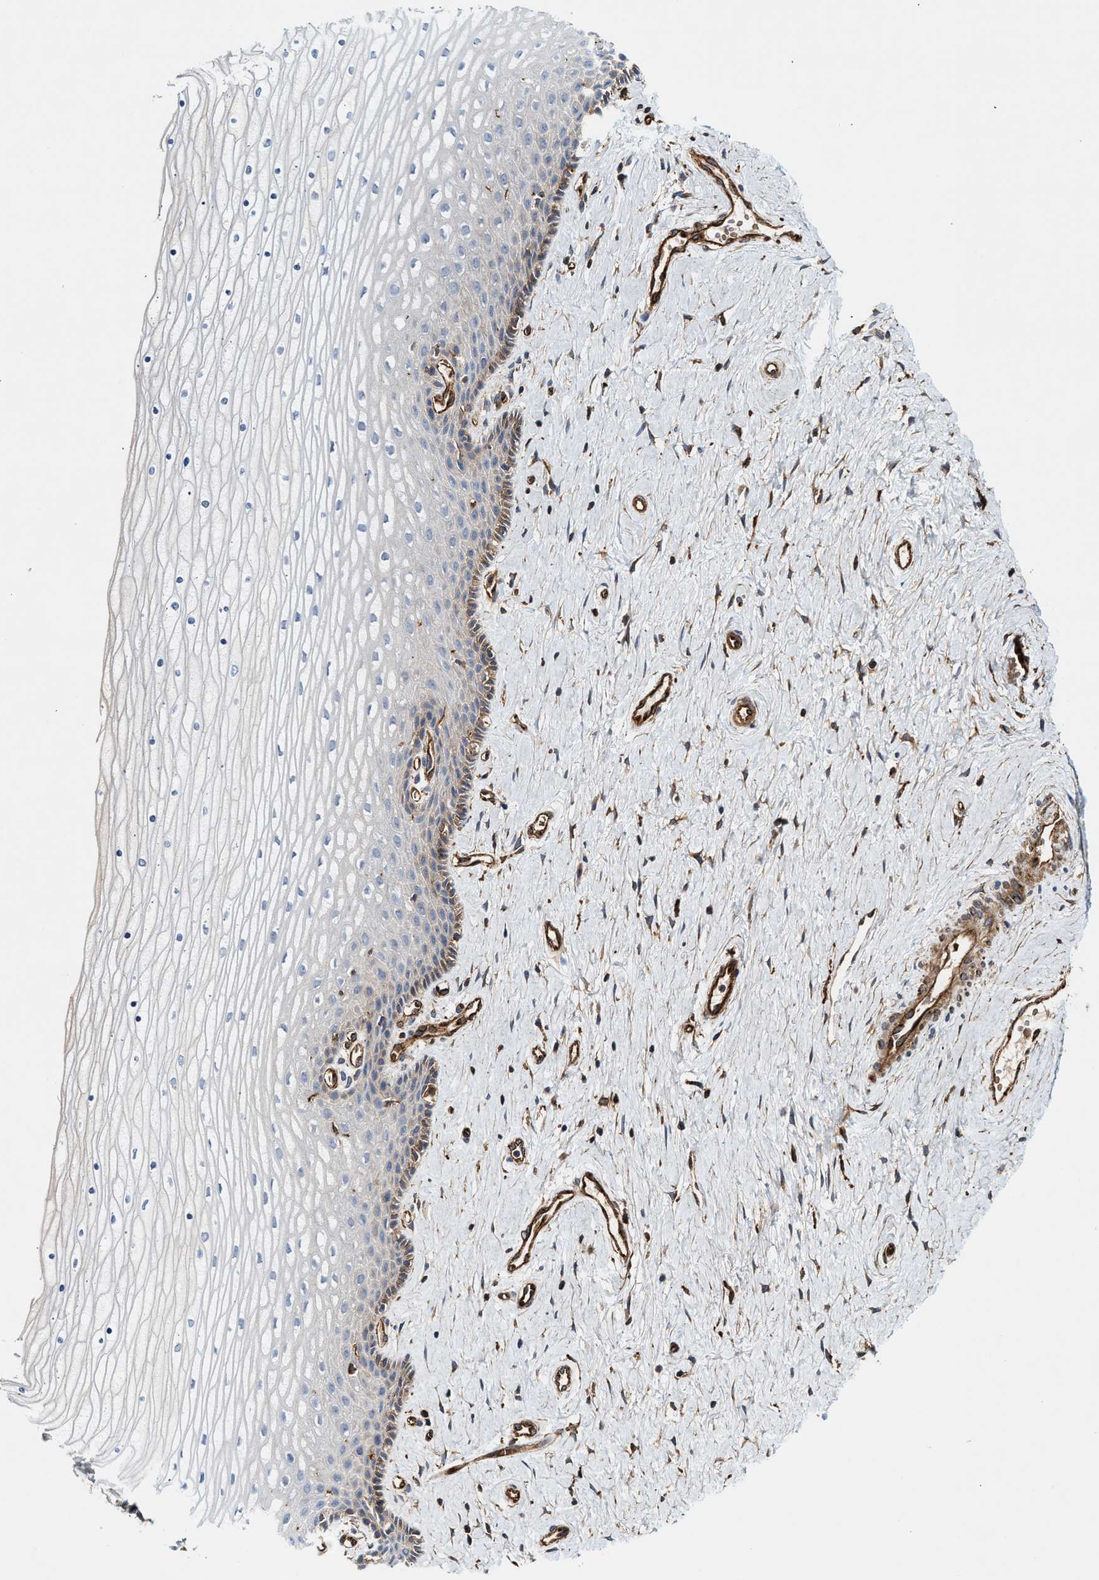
{"staining": {"intensity": "weak", "quantity": "<25%", "location": "cytoplasmic/membranous"}, "tissue": "cervix", "cell_type": "Squamous epithelial cells", "image_type": "normal", "snomed": [{"axis": "morphology", "description": "Normal tissue, NOS"}, {"axis": "topography", "description": "Cervix"}], "caption": "Immunohistochemical staining of normal cervix displays no significant staining in squamous epithelial cells. (DAB (3,3'-diaminobenzidine) immunohistochemistry with hematoxylin counter stain).", "gene": "HIP1", "patient": {"sex": "female", "age": 39}}